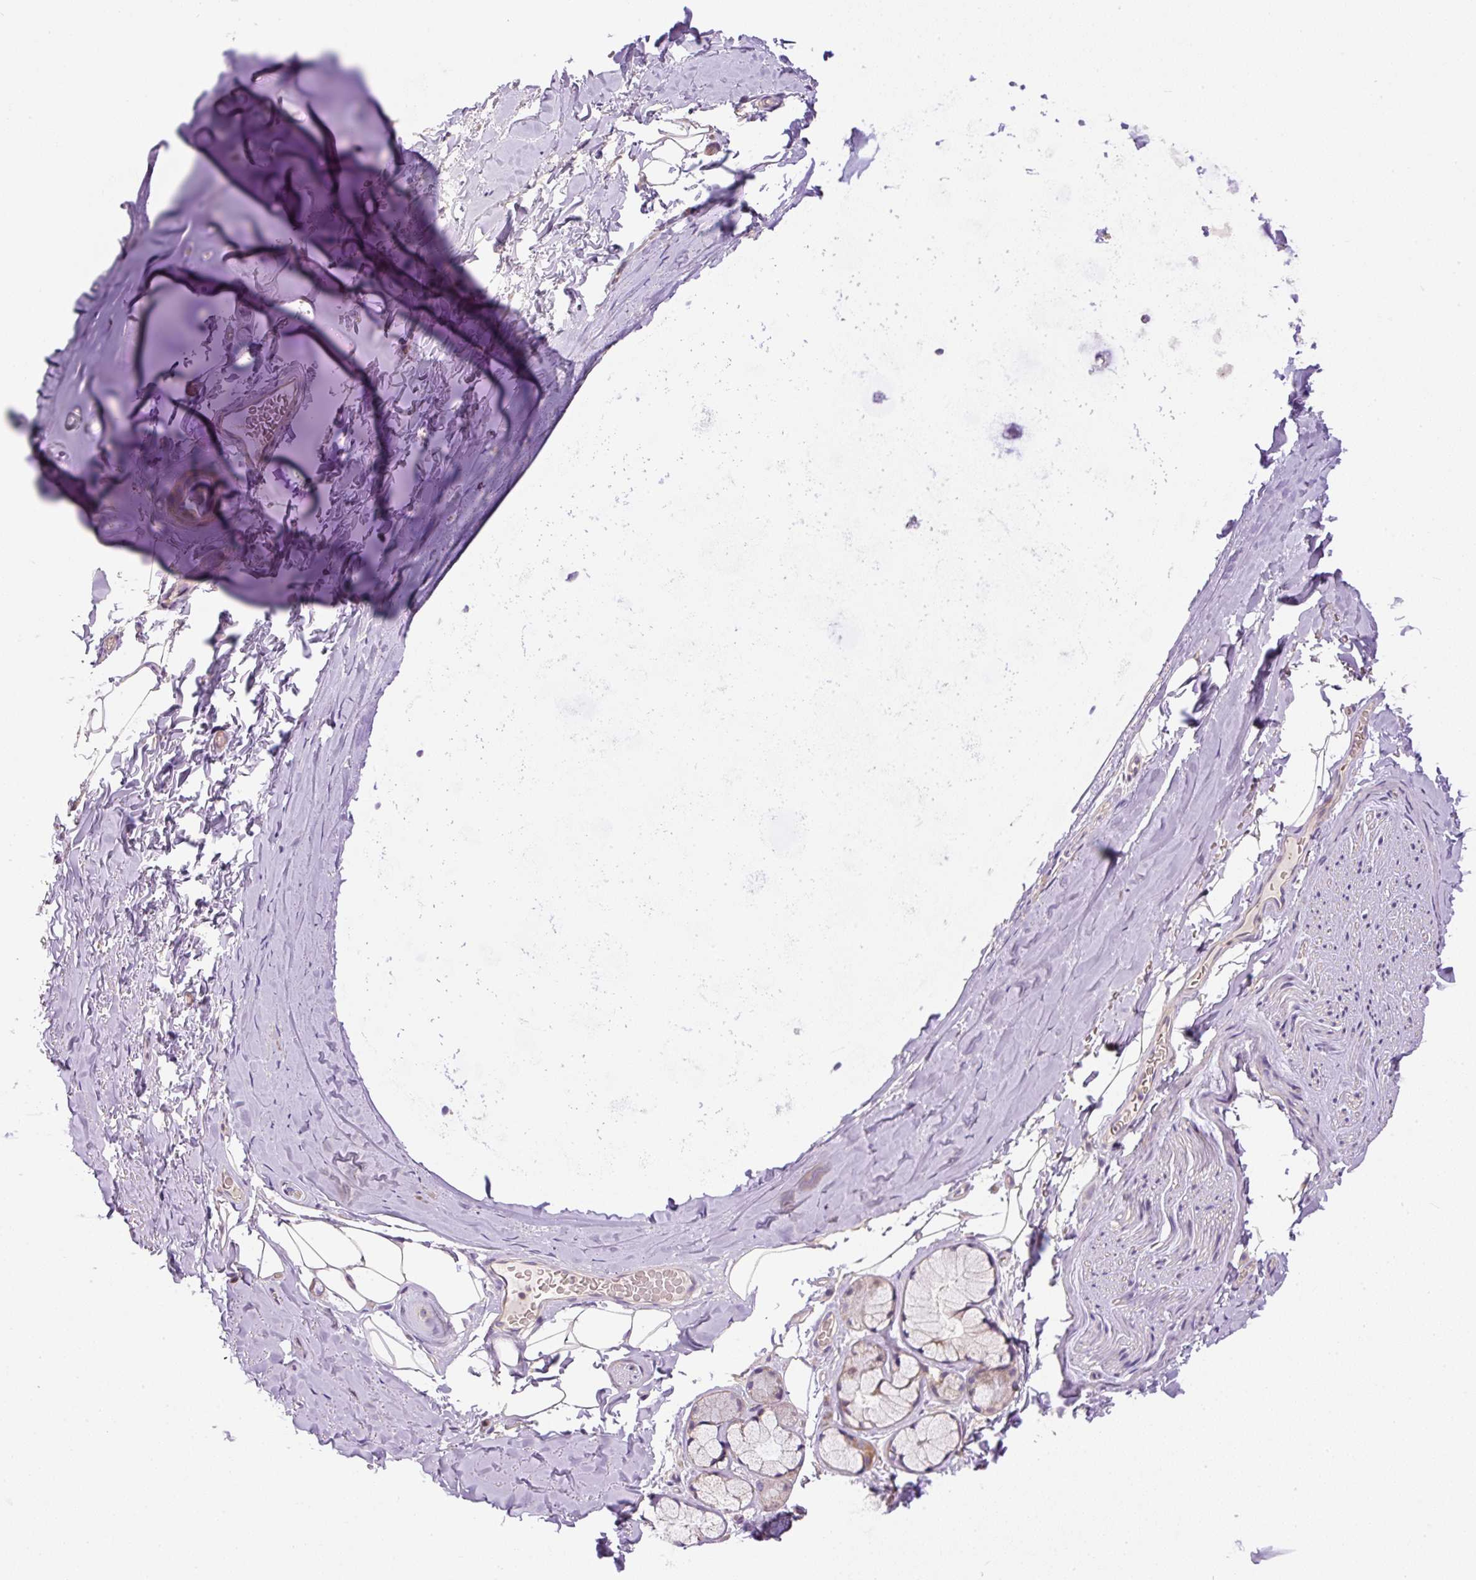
{"staining": {"intensity": "weak", "quantity": ">75%", "location": "cytoplasmic/membranous"}, "tissue": "adipose tissue", "cell_type": "Adipocytes", "image_type": "normal", "snomed": [{"axis": "morphology", "description": "Normal tissue, NOS"}, {"axis": "topography", "description": "Cartilage tissue"}, {"axis": "topography", "description": "Bronchus"}, {"axis": "topography", "description": "Peripheral nerve tissue"}], "caption": "This image displays immunohistochemistry staining of normal human adipose tissue, with low weak cytoplasmic/membranous expression in about >75% of adipocytes.", "gene": "NDUFAF2", "patient": {"sex": "male", "age": 67}}